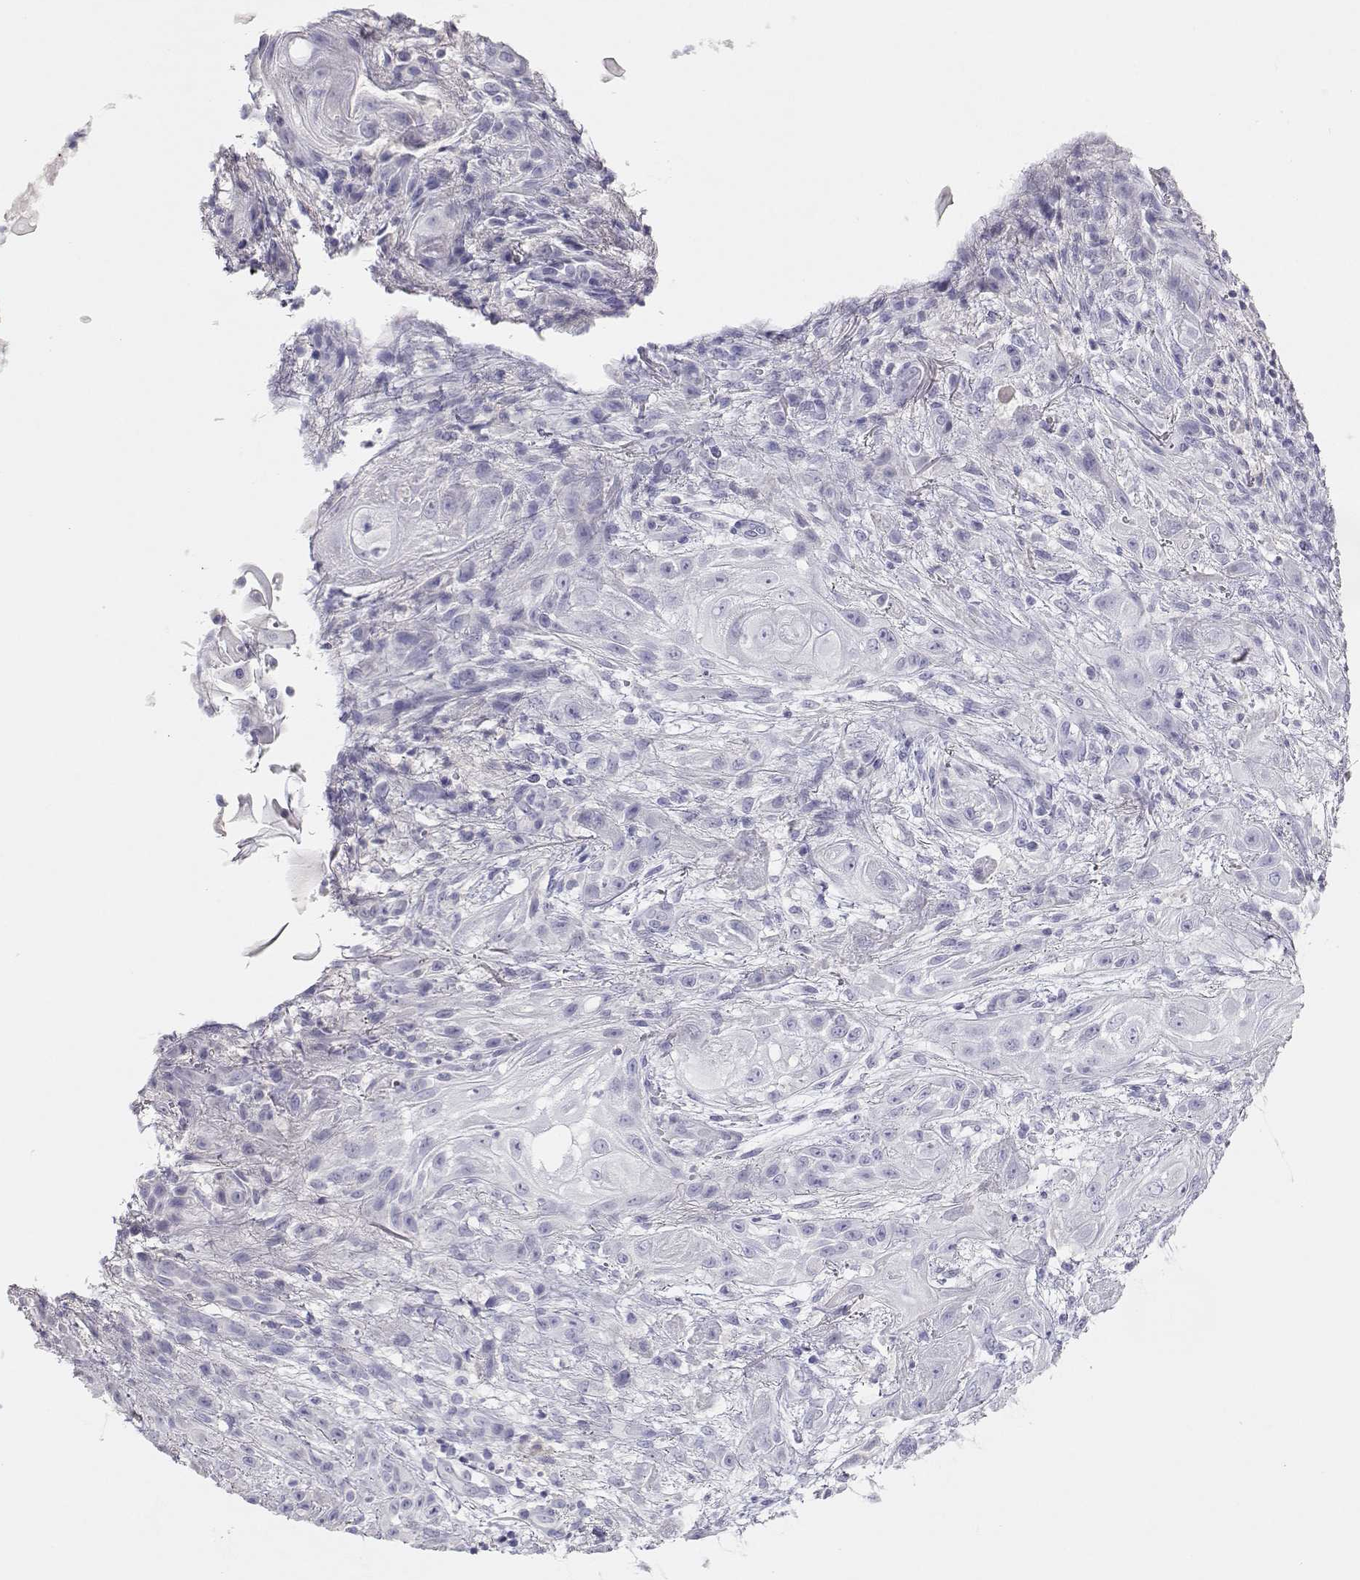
{"staining": {"intensity": "negative", "quantity": "none", "location": "none"}, "tissue": "skin cancer", "cell_type": "Tumor cells", "image_type": "cancer", "snomed": [{"axis": "morphology", "description": "Squamous cell carcinoma, NOS"}, {"axis": "topography", "description": "Skin"}], "caption": "Skin squamous cell carcinoma was stained to show a protein in brown. There is no significant positivity in tumor cells. The staining is performed using DAB (3,3'-diaminobenzidine) brown chromogen with nuclei counter-stained in using hematoxylin.", "gene": "GPR174", "patient": {"sex": "male", "age": 62}}